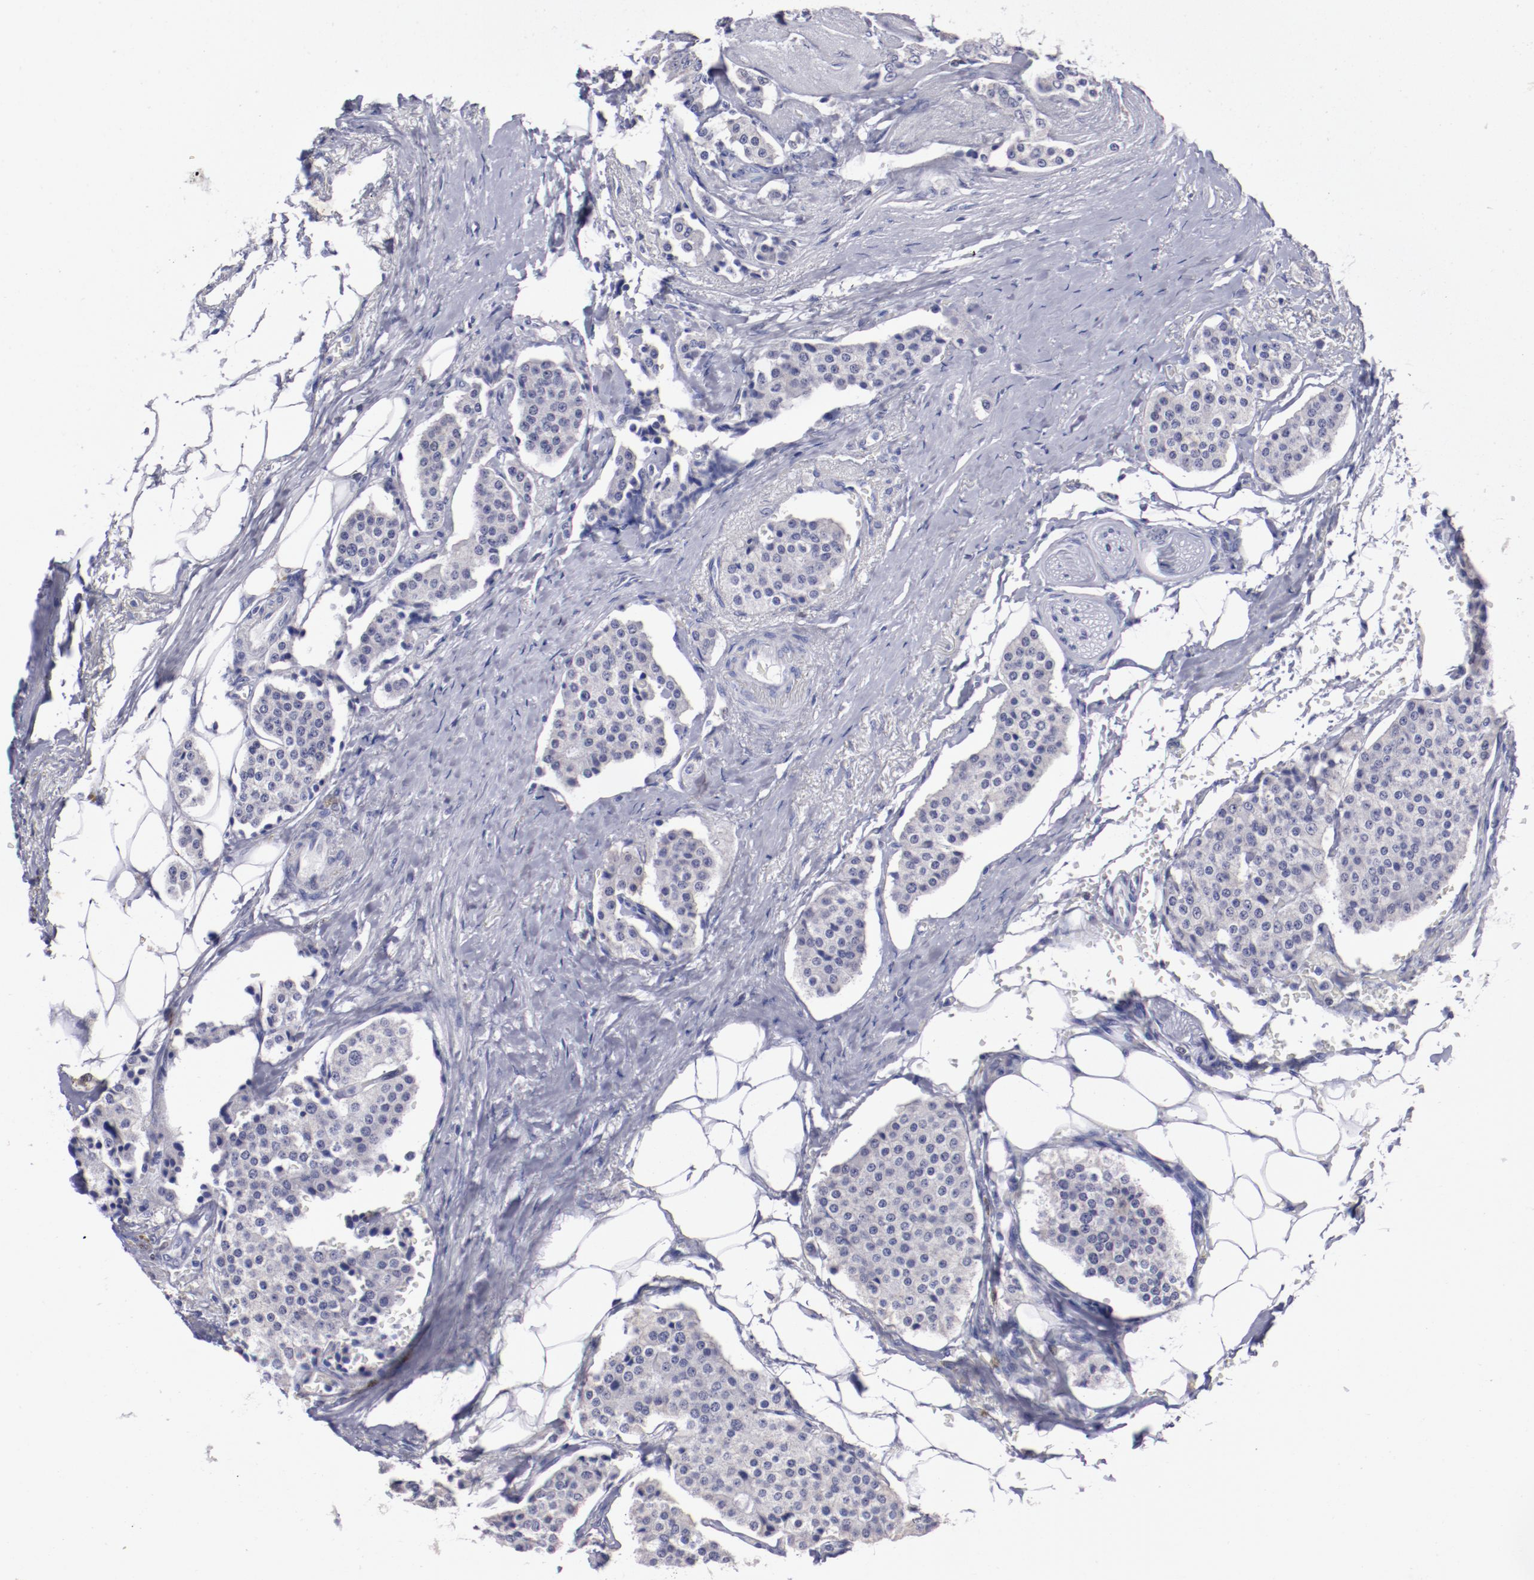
{"staining": {"intensity": "negative", "quantity": "none", "location": "none"}, "tissue": "carcinoid", "cell_type": "Tumor cells", "image_type": "cancer", "snomed": [{"axis": "morphology", "description": "Carcinoid, malignant, NOS"}, {"axis": "topography", "description": "Colon"}], "caption": "Tumor cells are negative for brown protein staining in carcinoid.", "gene": "IRF8", "patient": {"sex": "female", "age": 61}}